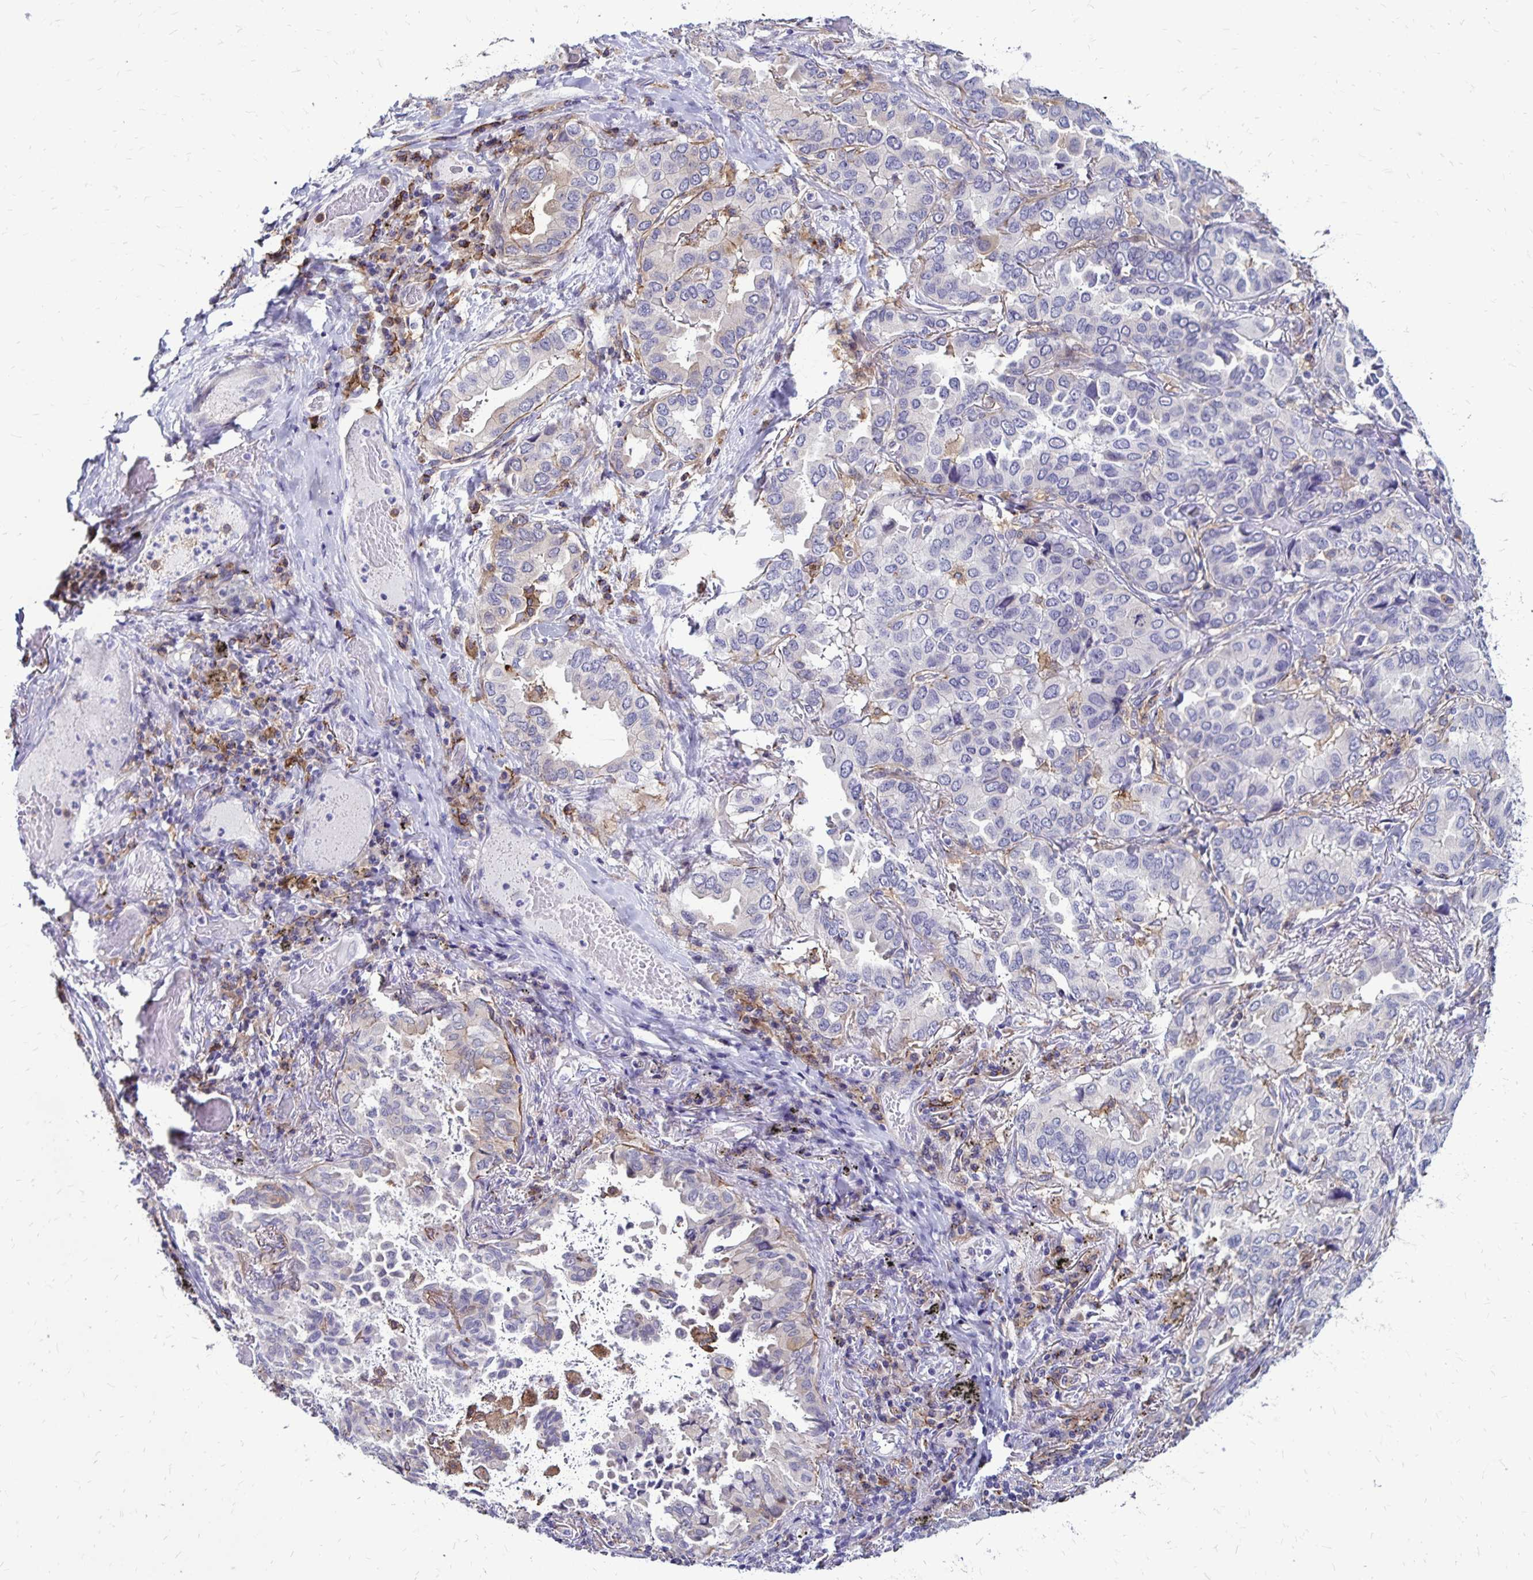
{"staining": {"intensity": "negative", "quantity": "none", "location": "none"}, "tissue": "lung cancer", "cell_type": "Tumor cells", "image_type": "cancer", "snomed": [{"axis": "morphology", "description": "Aneuploidy"}, {"axis": "morphology", "description": "Adenocarcinoma, NOS"}, {"axis": "morphology", "description": "Adenocarcinoma, metastatic, NOS"}, {"axis": "topography", "description": "Lymph node"}, {"axis": "topography", "description": "Lung"}], "caption": "High magnification brightfield microscopy of lung adenocarcinoma stained with DAB (3,3'-diaminobenzidine) (brown) and counterstained with hematoxylin (blue): tumor cells show no significant staining.", "gene": "TNS3", "patient": {"sex": "female", "age": 48}}